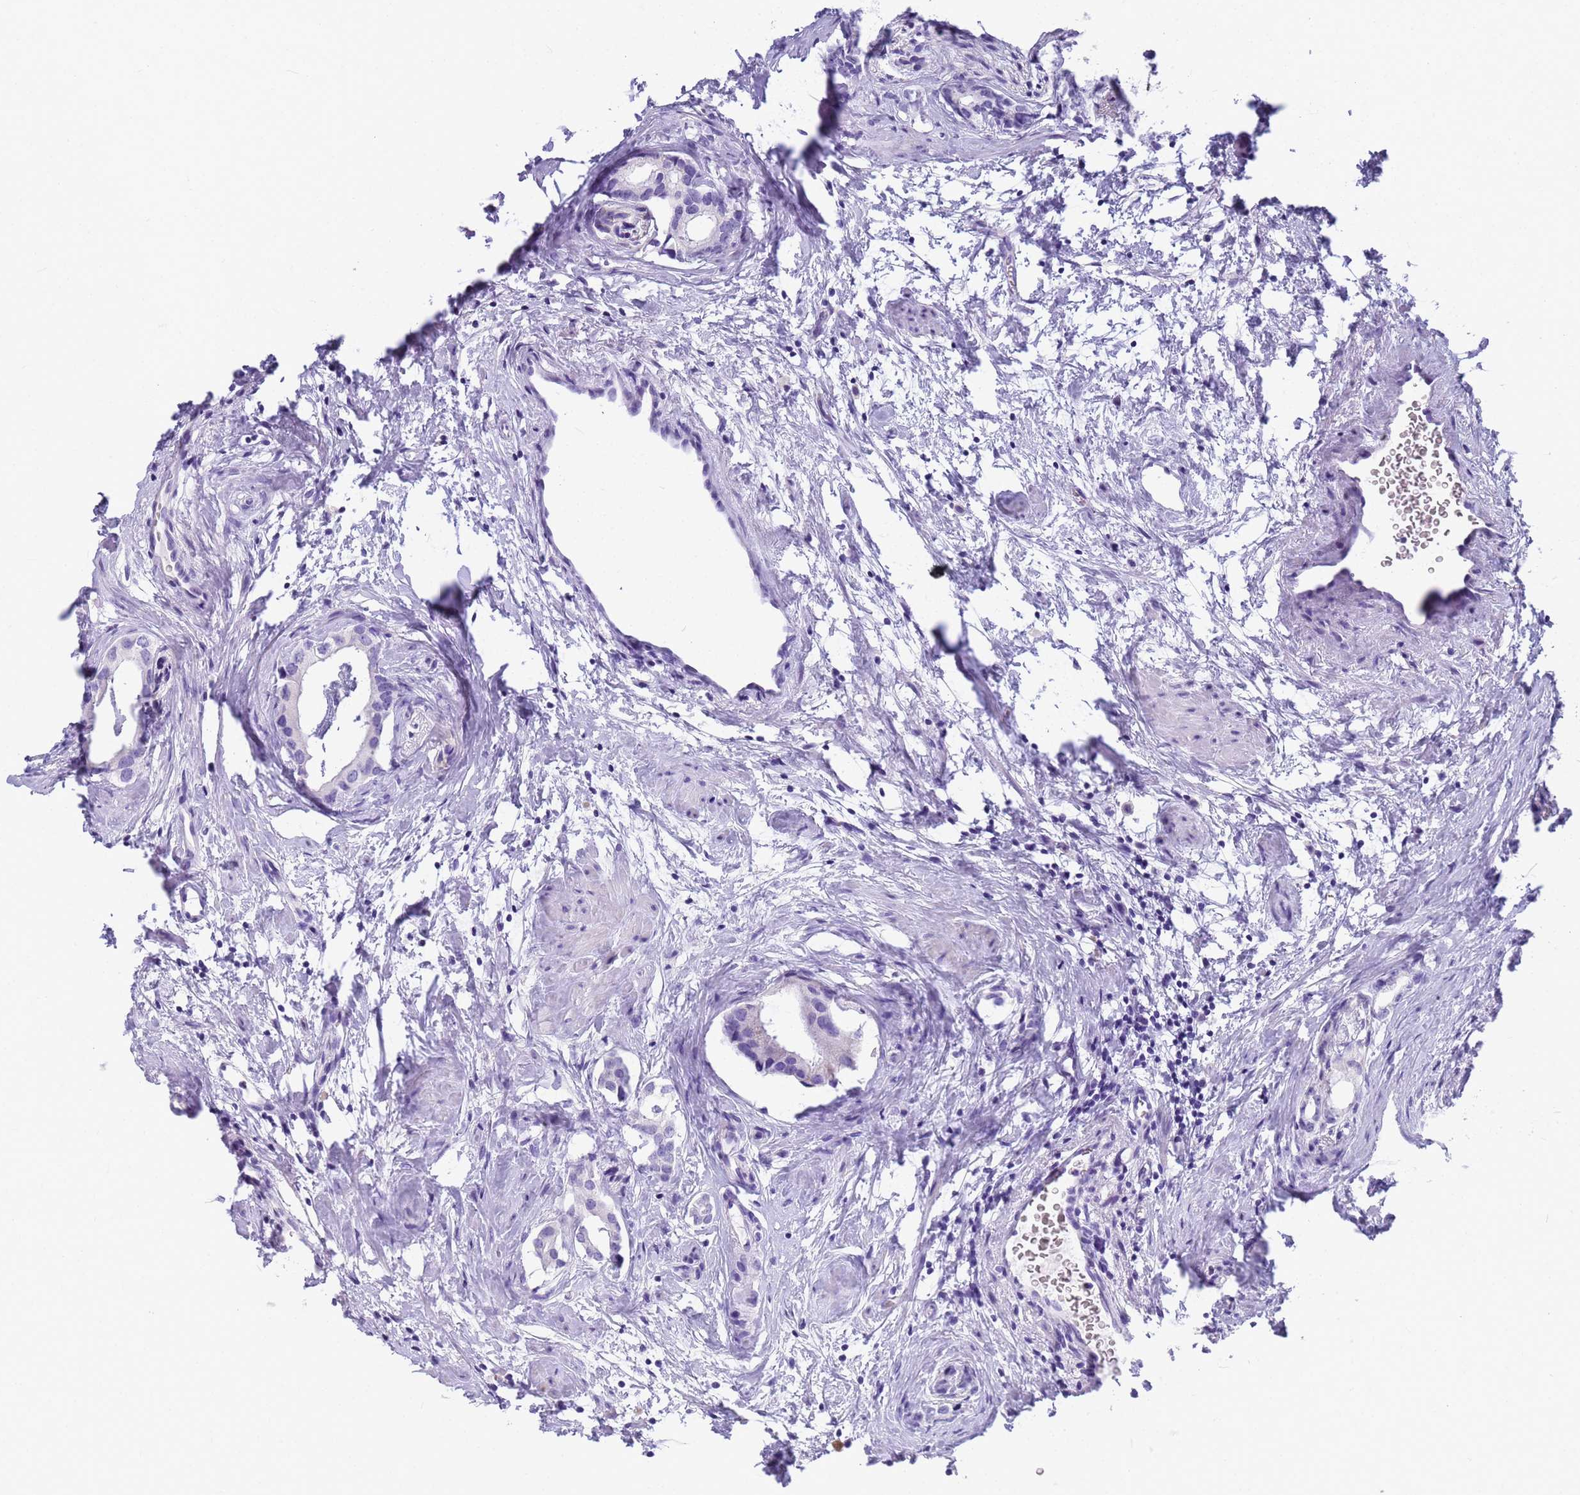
{"staining": {"intensity": "negative", "quantity": "none", "location": "none"}, "tissue": "prostate cancer", "cell_type": "Tumor cells", "image_type": "cancer", "snomed": [{"axis": "morphology", "description": "Adenocarcinoma, Low grade"}, {"axis": "topography", "description": "Prostate"}], "caption": "IHC histopathology image of neoplastic tissue: prostate cancer stained with DAB (3,3'-diaminobenzidine) exhibits no significant protein expression in tumor cells.", "gene": "RNASE2", "patient": {"sex": "male", "age": 63}}